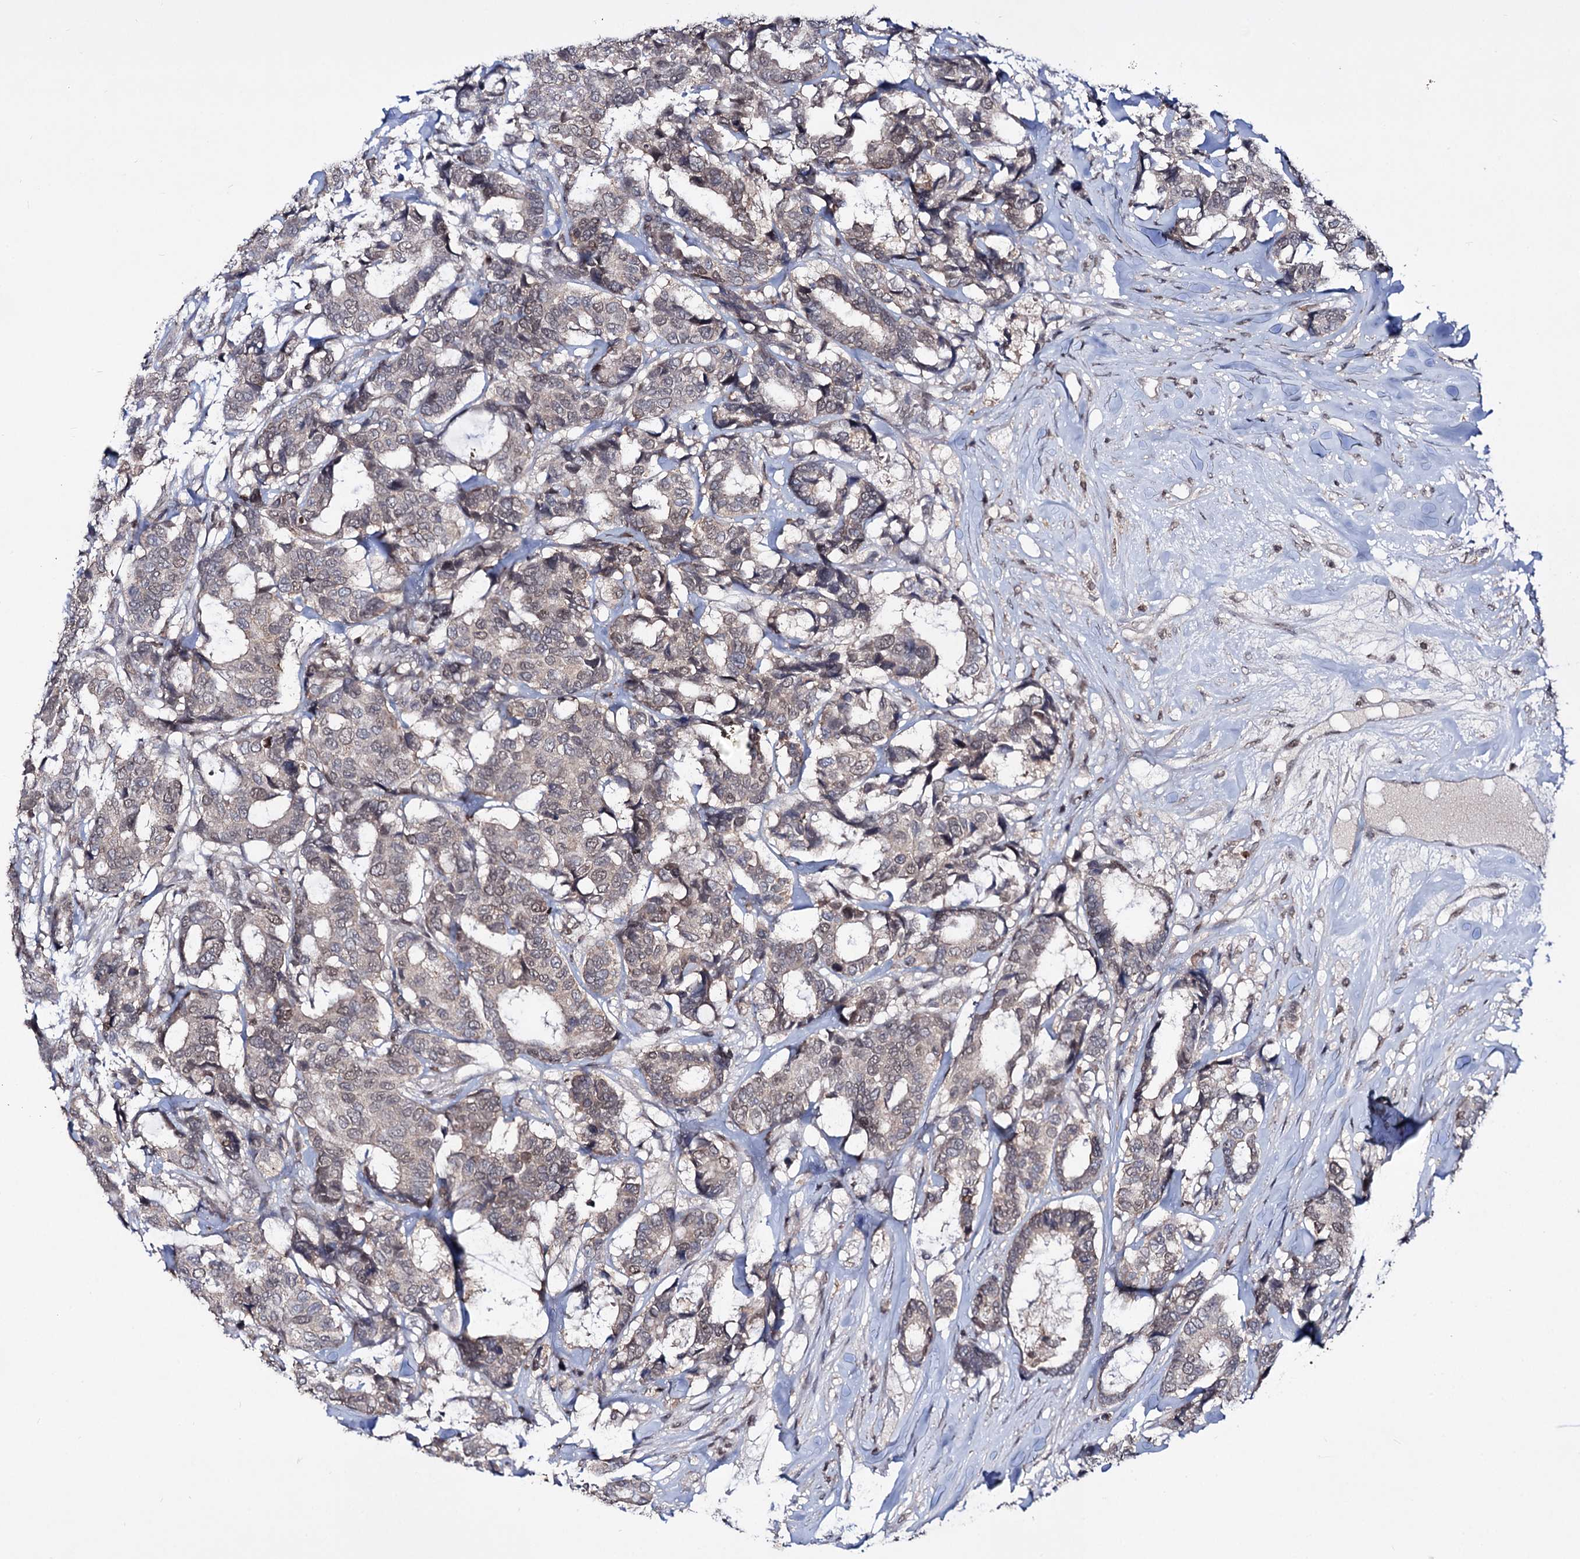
{"staining": {"intensity": "weak", "quantity": "25%-75%", "location": "nuclear"}, "tissue": "breast cancer", "cell_type": "Tumor cells", "image_type": "cancer", "snomed": [{"axis": "morphology", "description": "Duct carcinoma"}, {"axis": "topography", "description": "Breast"}], "caption": "A brown stain highlights weak nuclear staining of a protein in human breast cancer (invasive ductal carcinoma) tumor cells. (Stains: DAB (3,3'-diaminobenzidine) in brown, nuclei in blue, Microscopy: brightfield microscopy at high magnification).", "gene": "SMCHD1", "patient": {"sex": "female", "age": 87}}